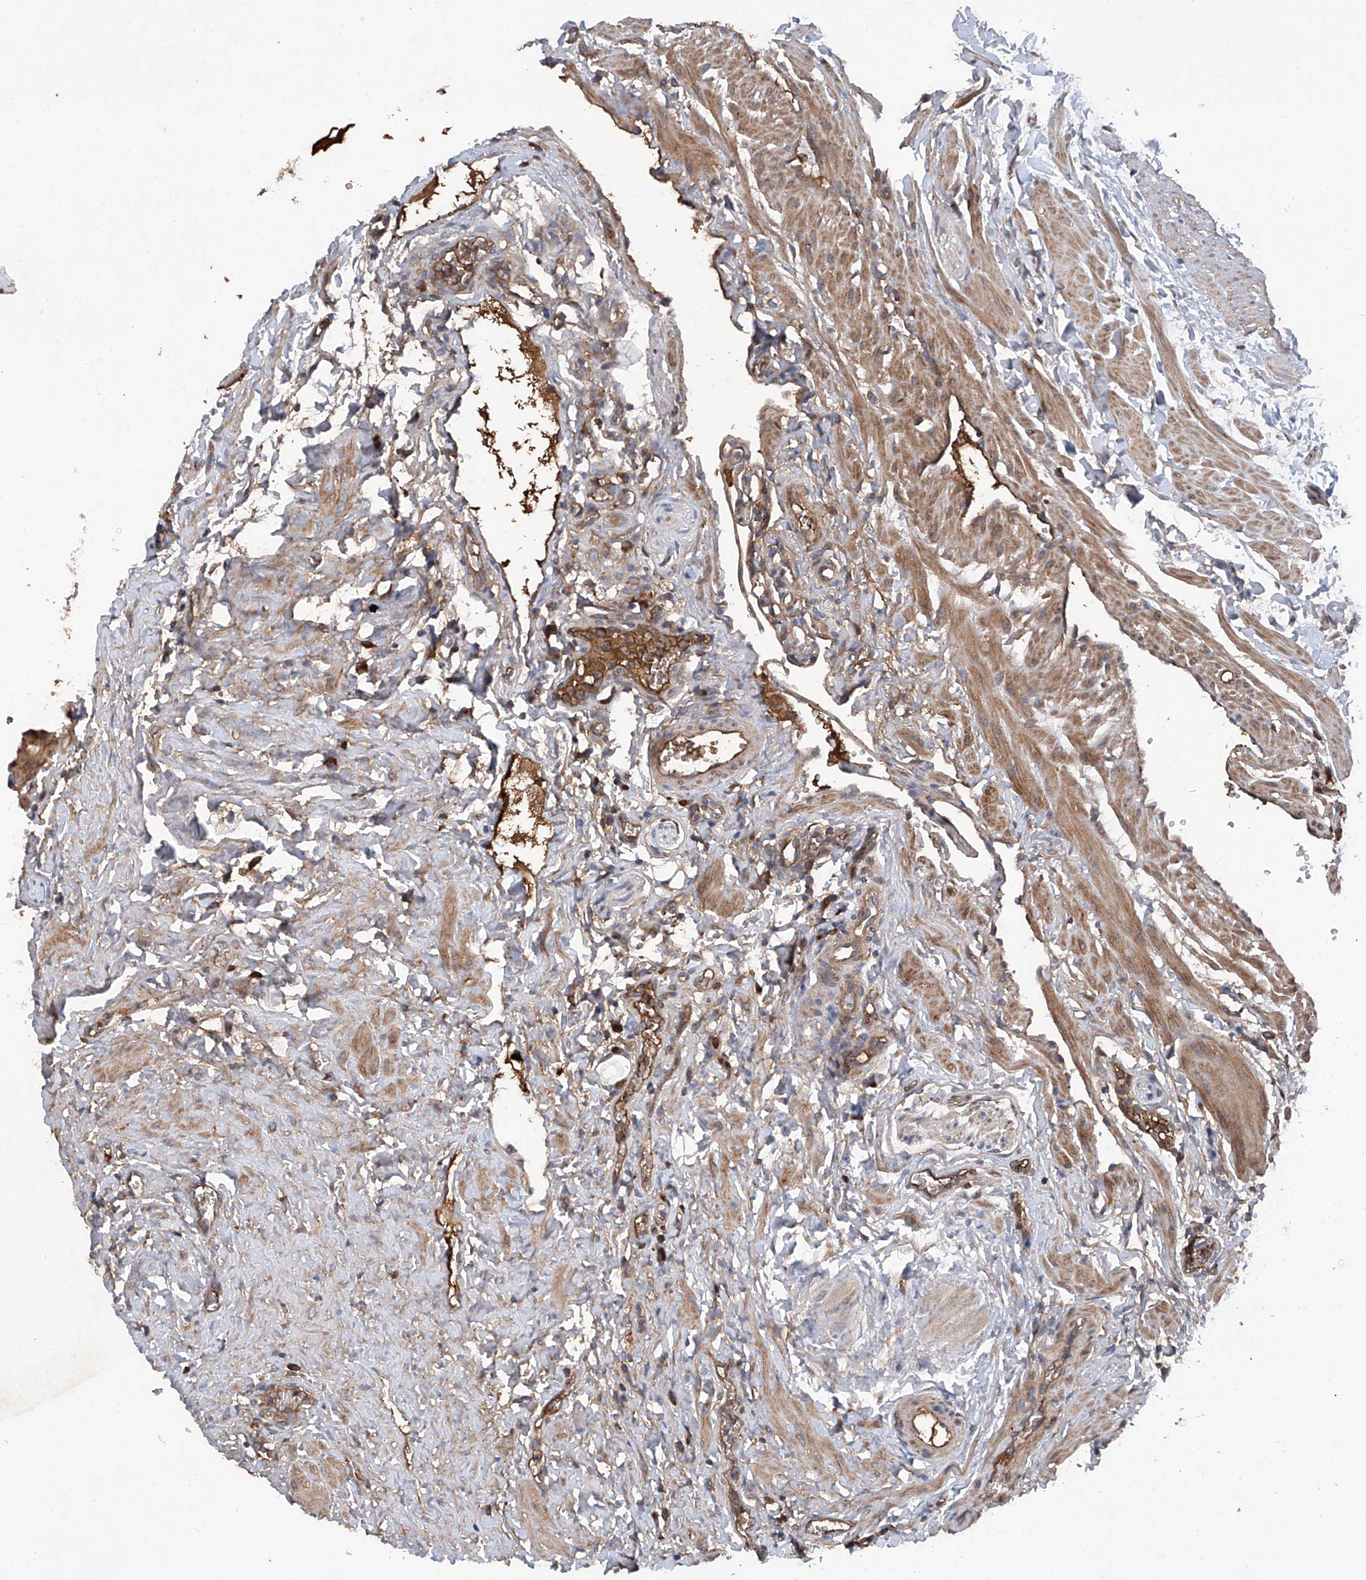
{"staining": {"intensity": "strong", "quantity": ">75%", "location": "cytoplasmic/membranous"}, "tissue": "ovary", "cell_type": "Follicle cells", "image_type": "normal", "snomed": [{"axis": "morphology", "description": "Normal tissue, NOS"}, {"axis": "morphology", "description": "Cyst, NOS"}, {"axis": "topography", "description": "Ovary"}], "caption": "Immunohistochemistry (IHC) micrograph of normal human ovary stained for a protein (brown), which exhibits high levels of strong cytoplasmic/membranous expression in about >75% of follicle cells.", "gene": "ASCC3", "patient": {"sex": "female", "age": 33}}